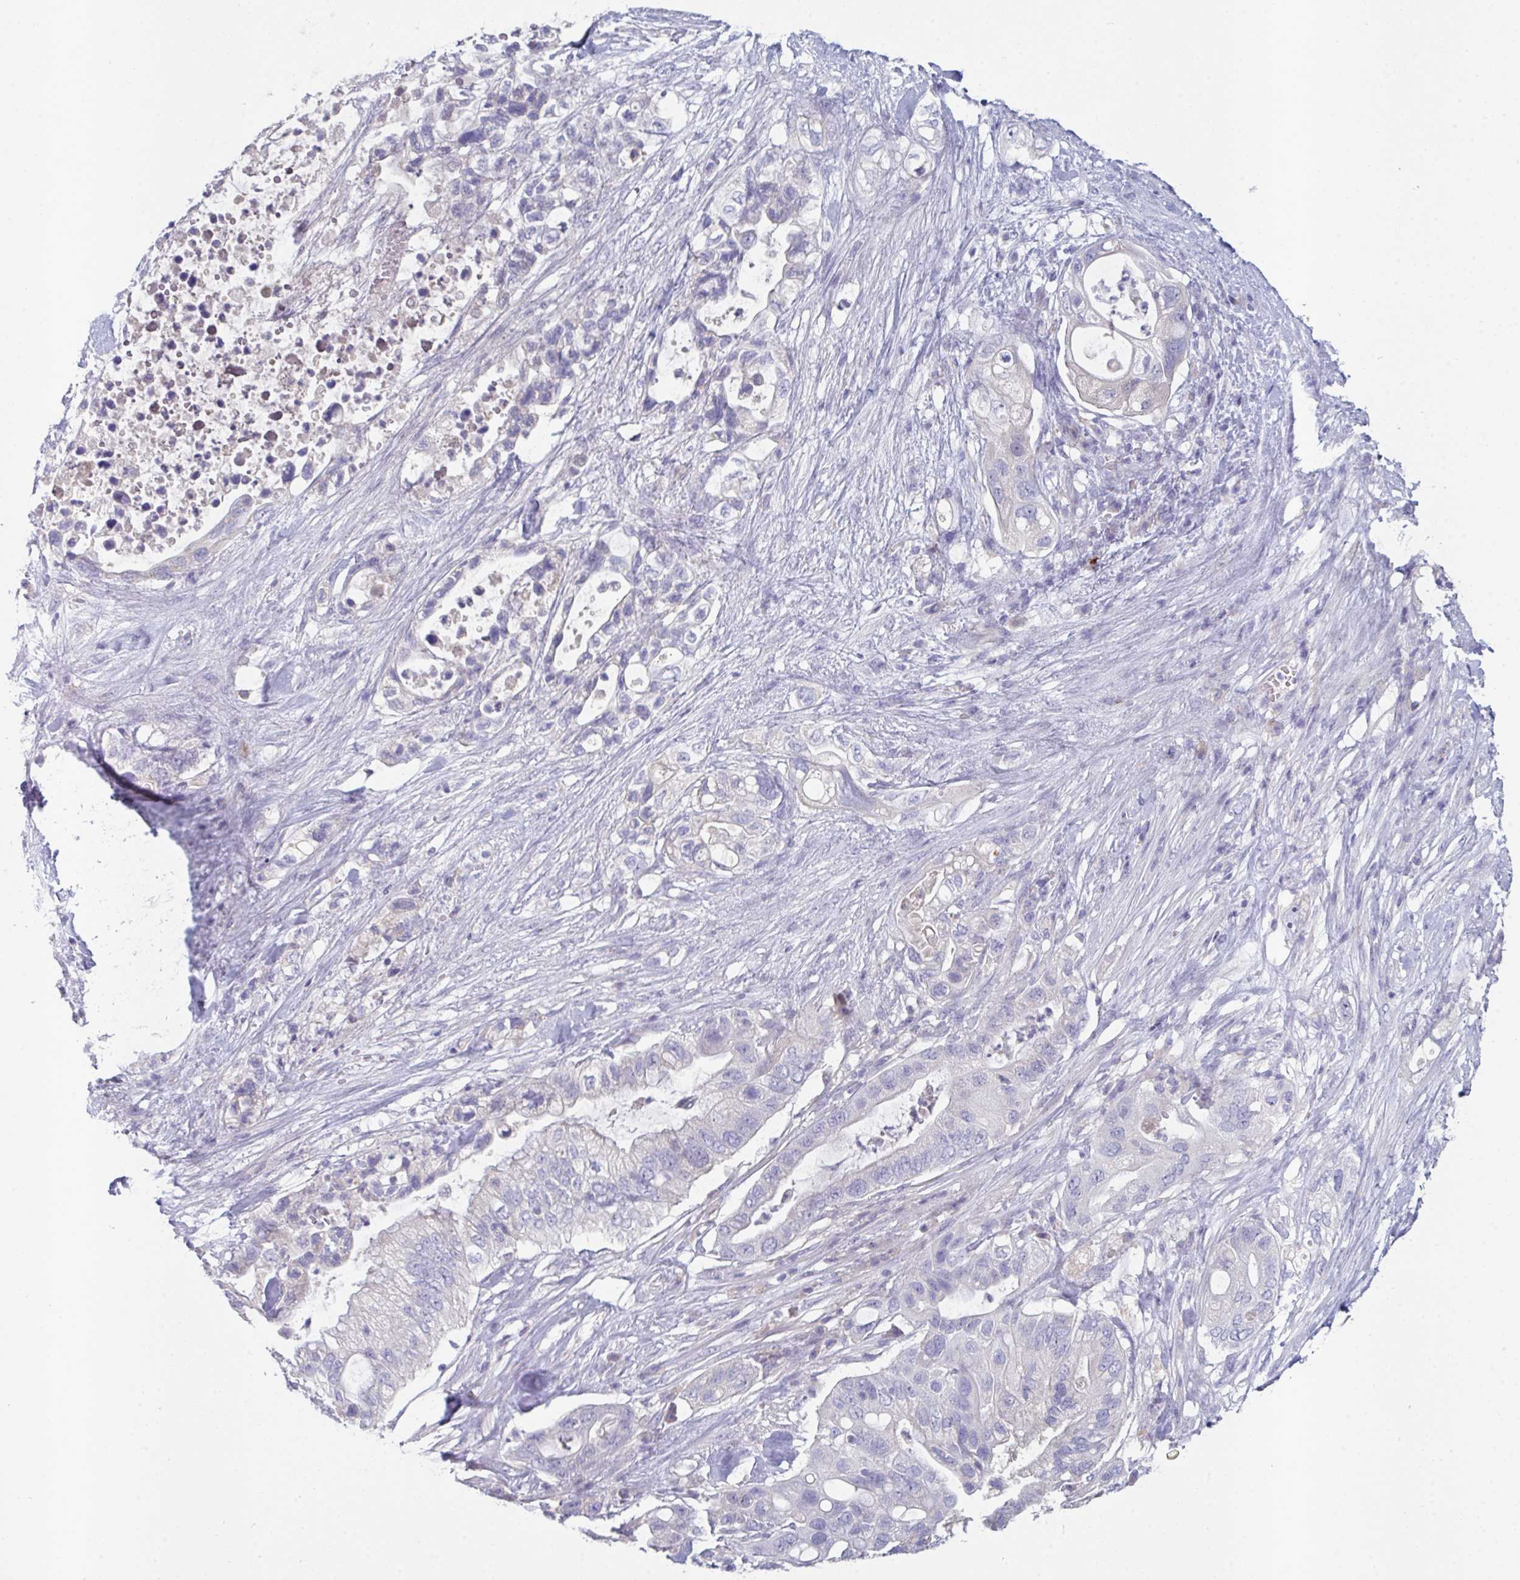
{"staining": {"intensity": "negative", "quantity": "none", "location": "none"}, "tissue": "pancreatic cancer", "cell_type": "Tumor cells", "image_type": "cancer", "snomed": [{"axis": "morphology", "description": "Adenocarcinoma, NOS"}, {"axis": "topography", "description": "Pancreas"}], "caption": "Immunohistochemistry (IHC) of human pancreatic cancer demonstrates no expression in tumor cells.", "gene": "HGFAC", "patient": {"sex": "female", "age": 72}}